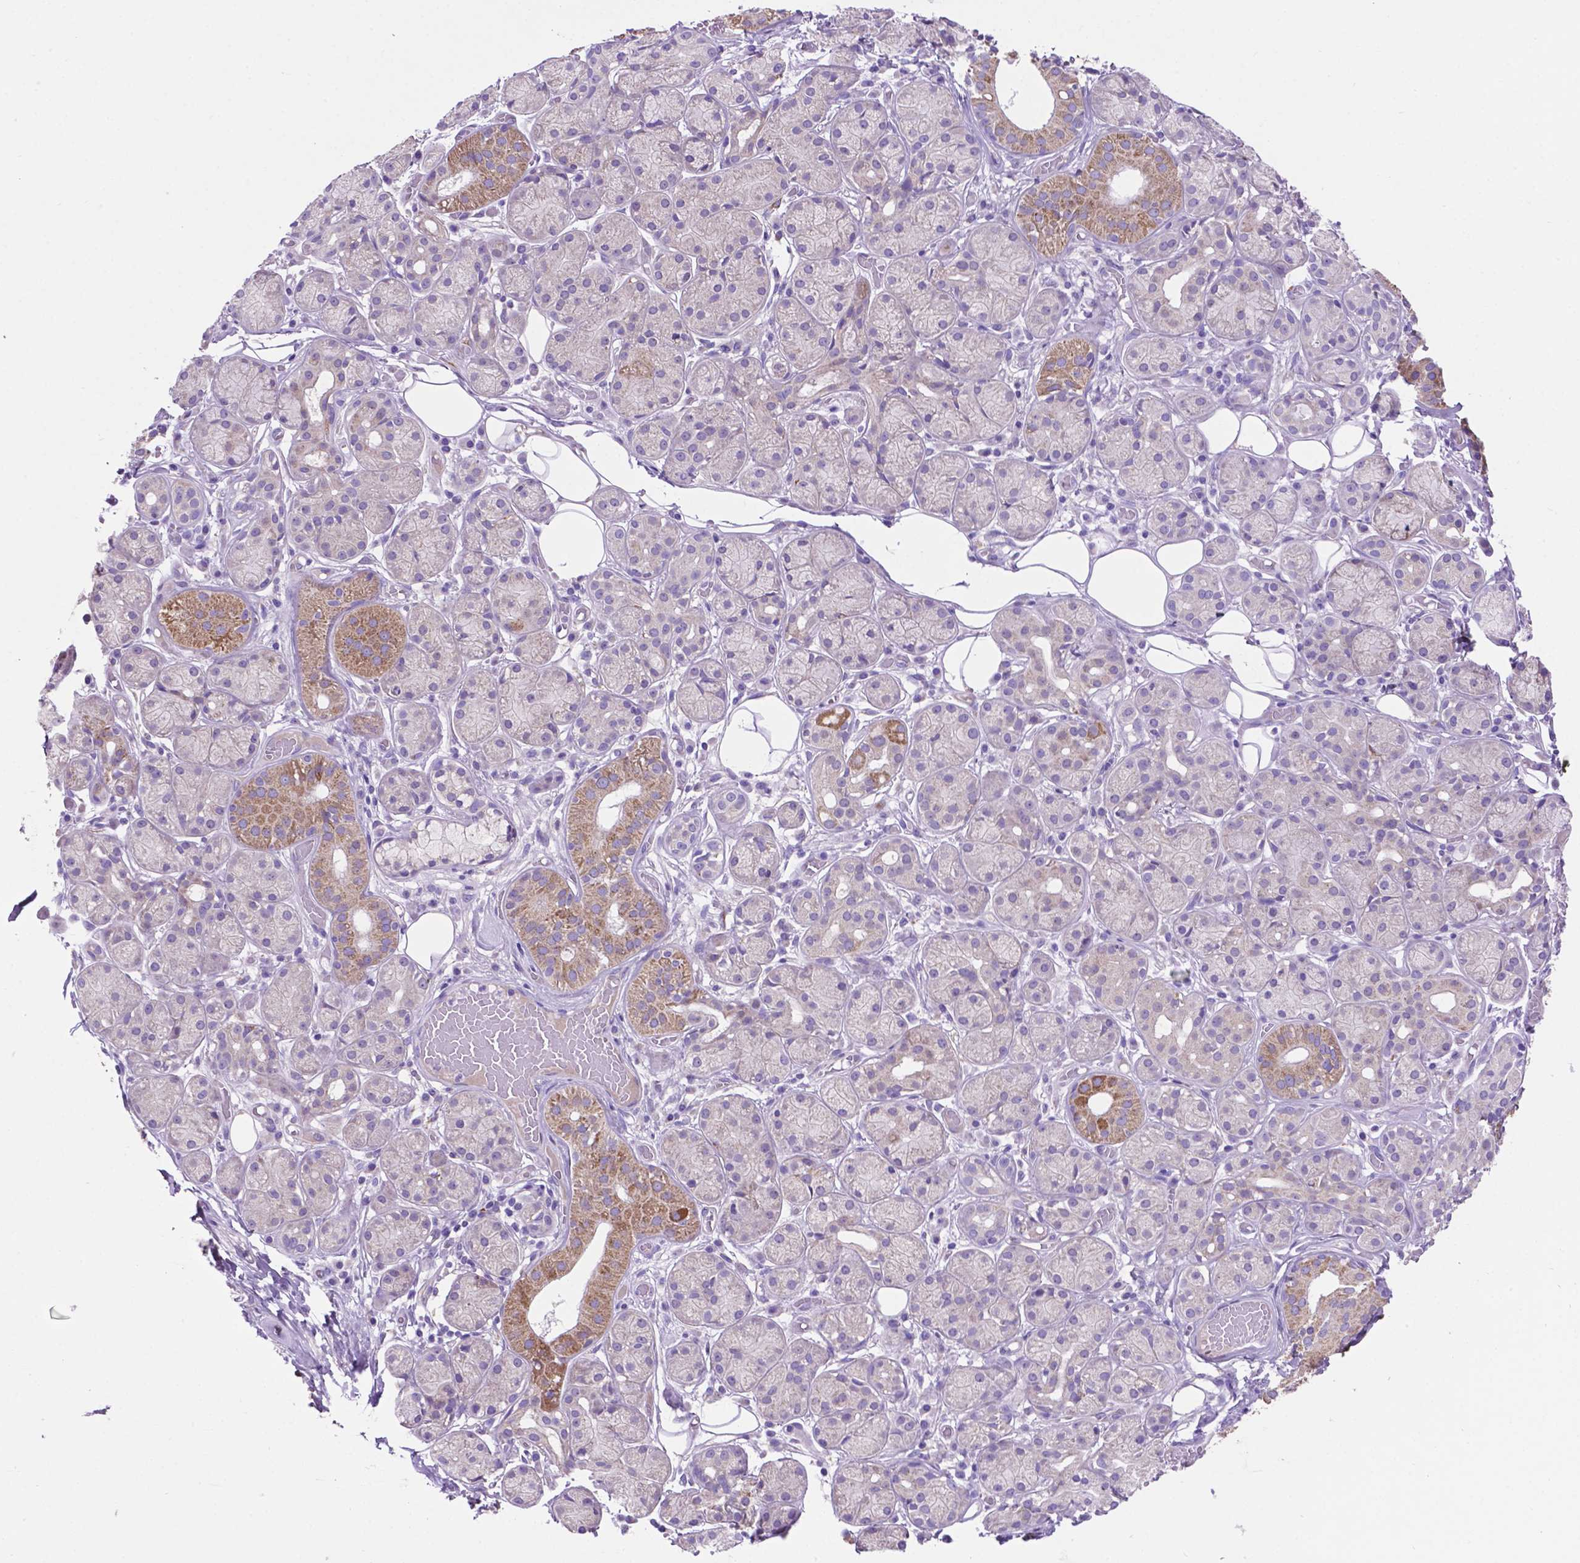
{"staining": {"intensity": "moderate", "quantity": "<25%", "location": "cytoplasmic/membranous"}, "tissue": "salivary gland", "cell_type": "Glandular cells", "image_type": "normal", "snomed": [{"axis": "morphology", "description": "Normal tissue, NOS"}, {"axis": "topography", "description": "Salivary gland"}, {"axis": "topography", "description": "Peripheral nerve tissue"}], "caption": "Moderate cytoplasmic/membranous positivity is seen in approximately <25% of glandular cells in normal salivary gland.", "gene": "TMEM121B", "patient": {"sex": "male", "age": 71}}